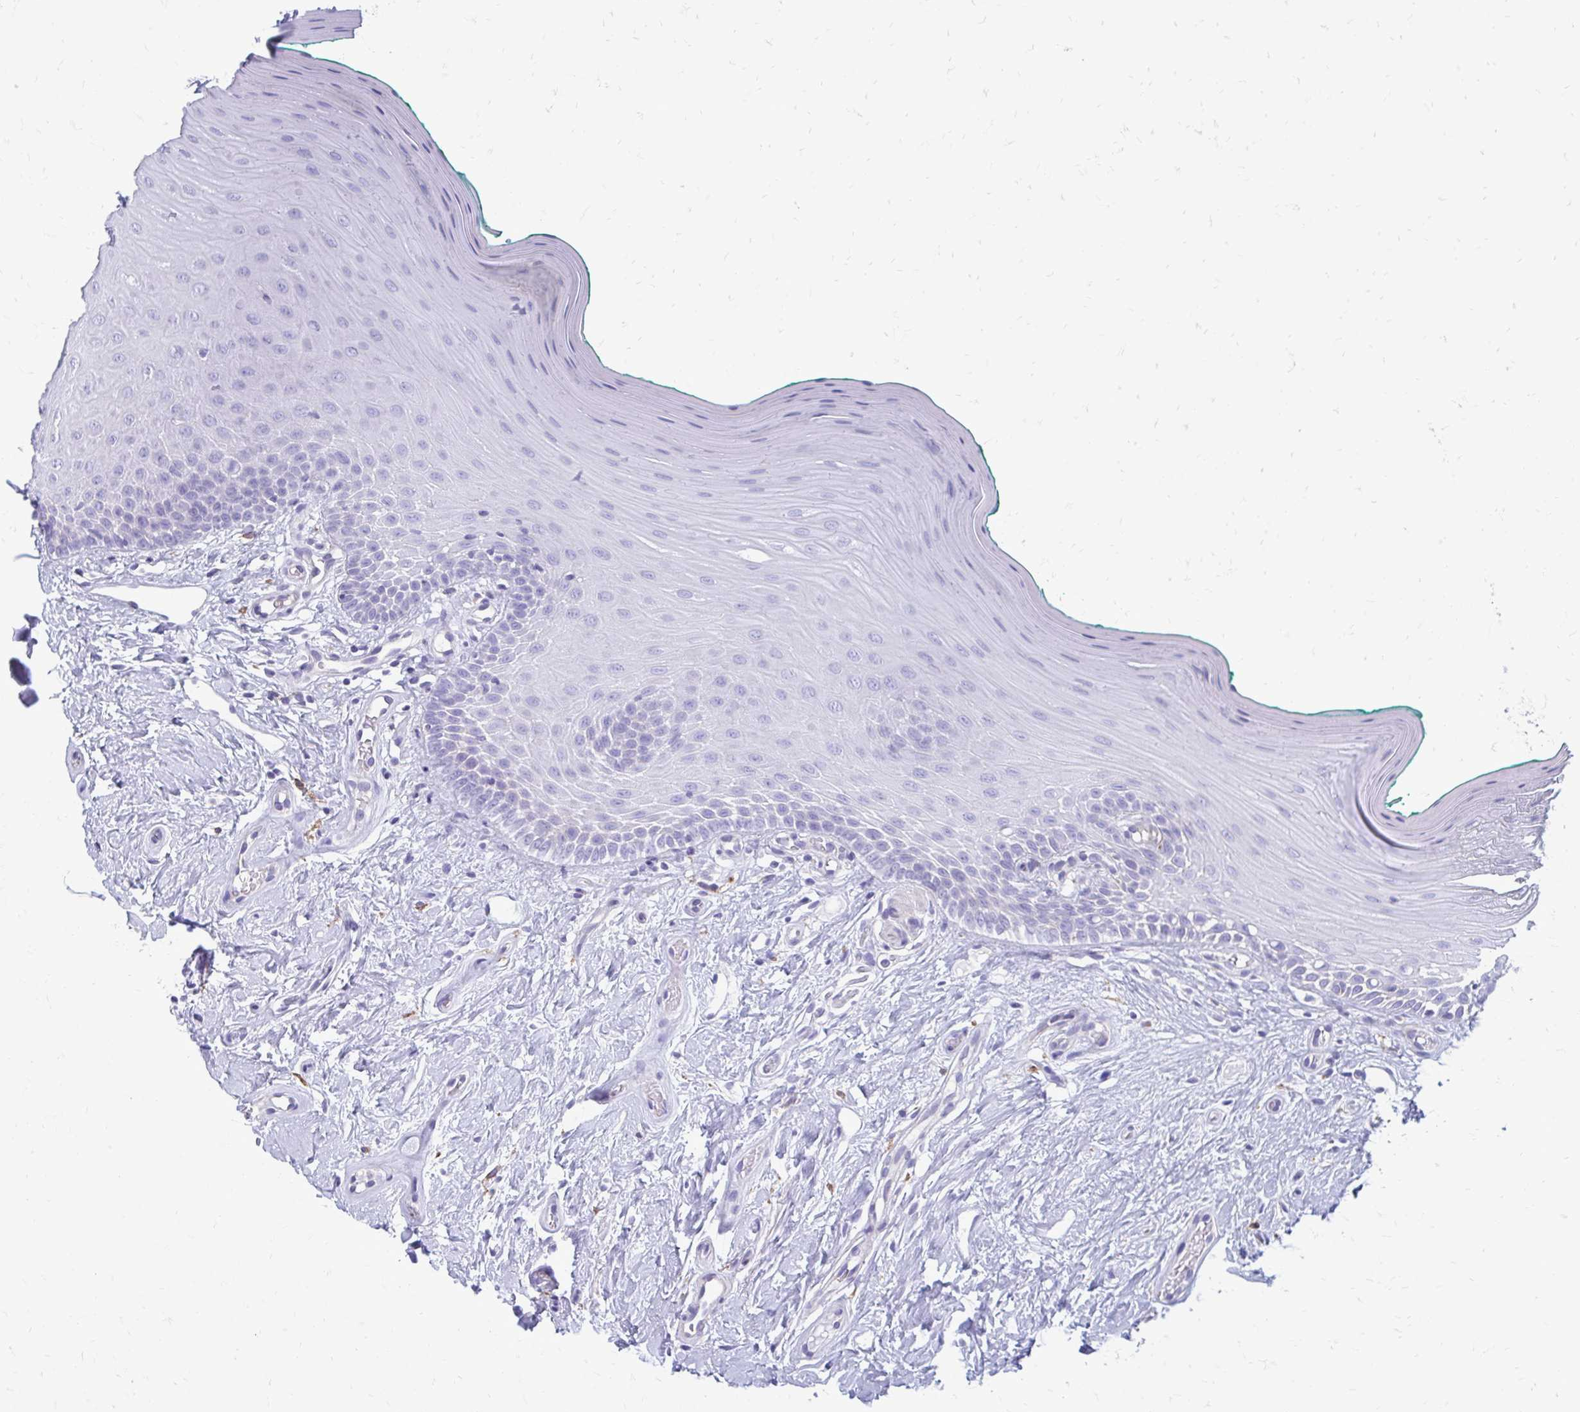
{"staining": {"intensity": "negative", "quantity": "none", "location": "none"}, "tissue": "oral mucosa", "cell_type": "Squamous epithelial cells", "image_type": "normal", "snomed": [{"axis": "morphology", "description": "Normal tissue, NOS"}, {"axis": "topography", "description": "Oral tissue"}], "caption": "Immunohistochemistry (IHC) histopathology image of benign human oral mucosa stained for a protein (brown), which displays no expression in squamous epithelial cells.", "gene": "CLTA", "patient": {"sex": "female", "age": 40}}